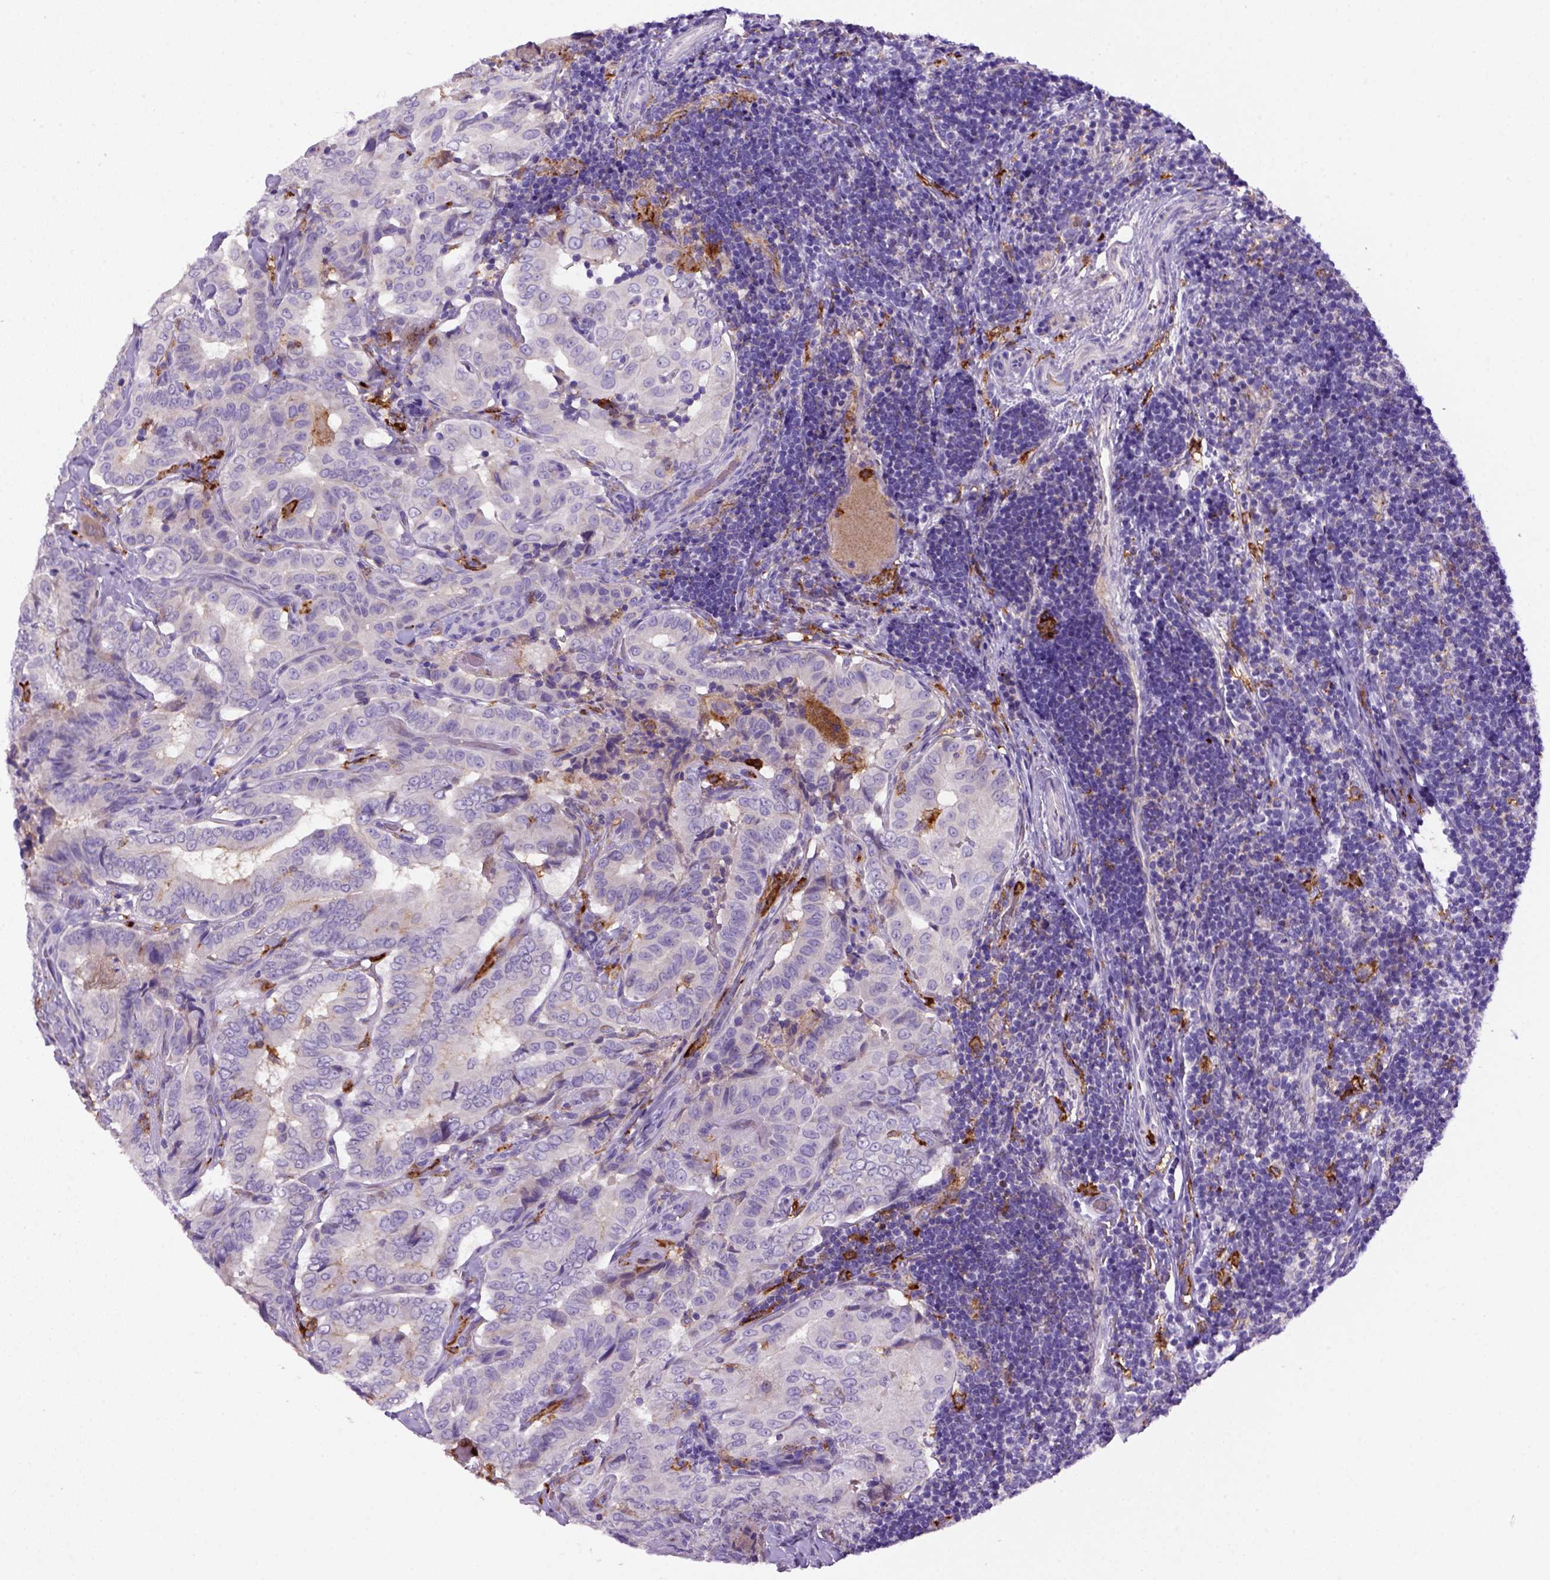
{"staining": {"intensity": "negative", "quantity": "none", "location": "none"}, "tissue": "thyroid cancer", "cell_type": "Tumor cells", "image_type": "cancer", "snomed": [{"axis": "morphology", "description": "Papillary adenocarcinoma, NOS"}, {"axis": "topography", "description": "Thyroid gland"}], "caption": "Immunohistochemistry of human papillary adenocarcinoma (thyroid) reveals no positivity in tumor cells.", "gene": "CD14", "patient": {"sex": "male", "age": 61}}